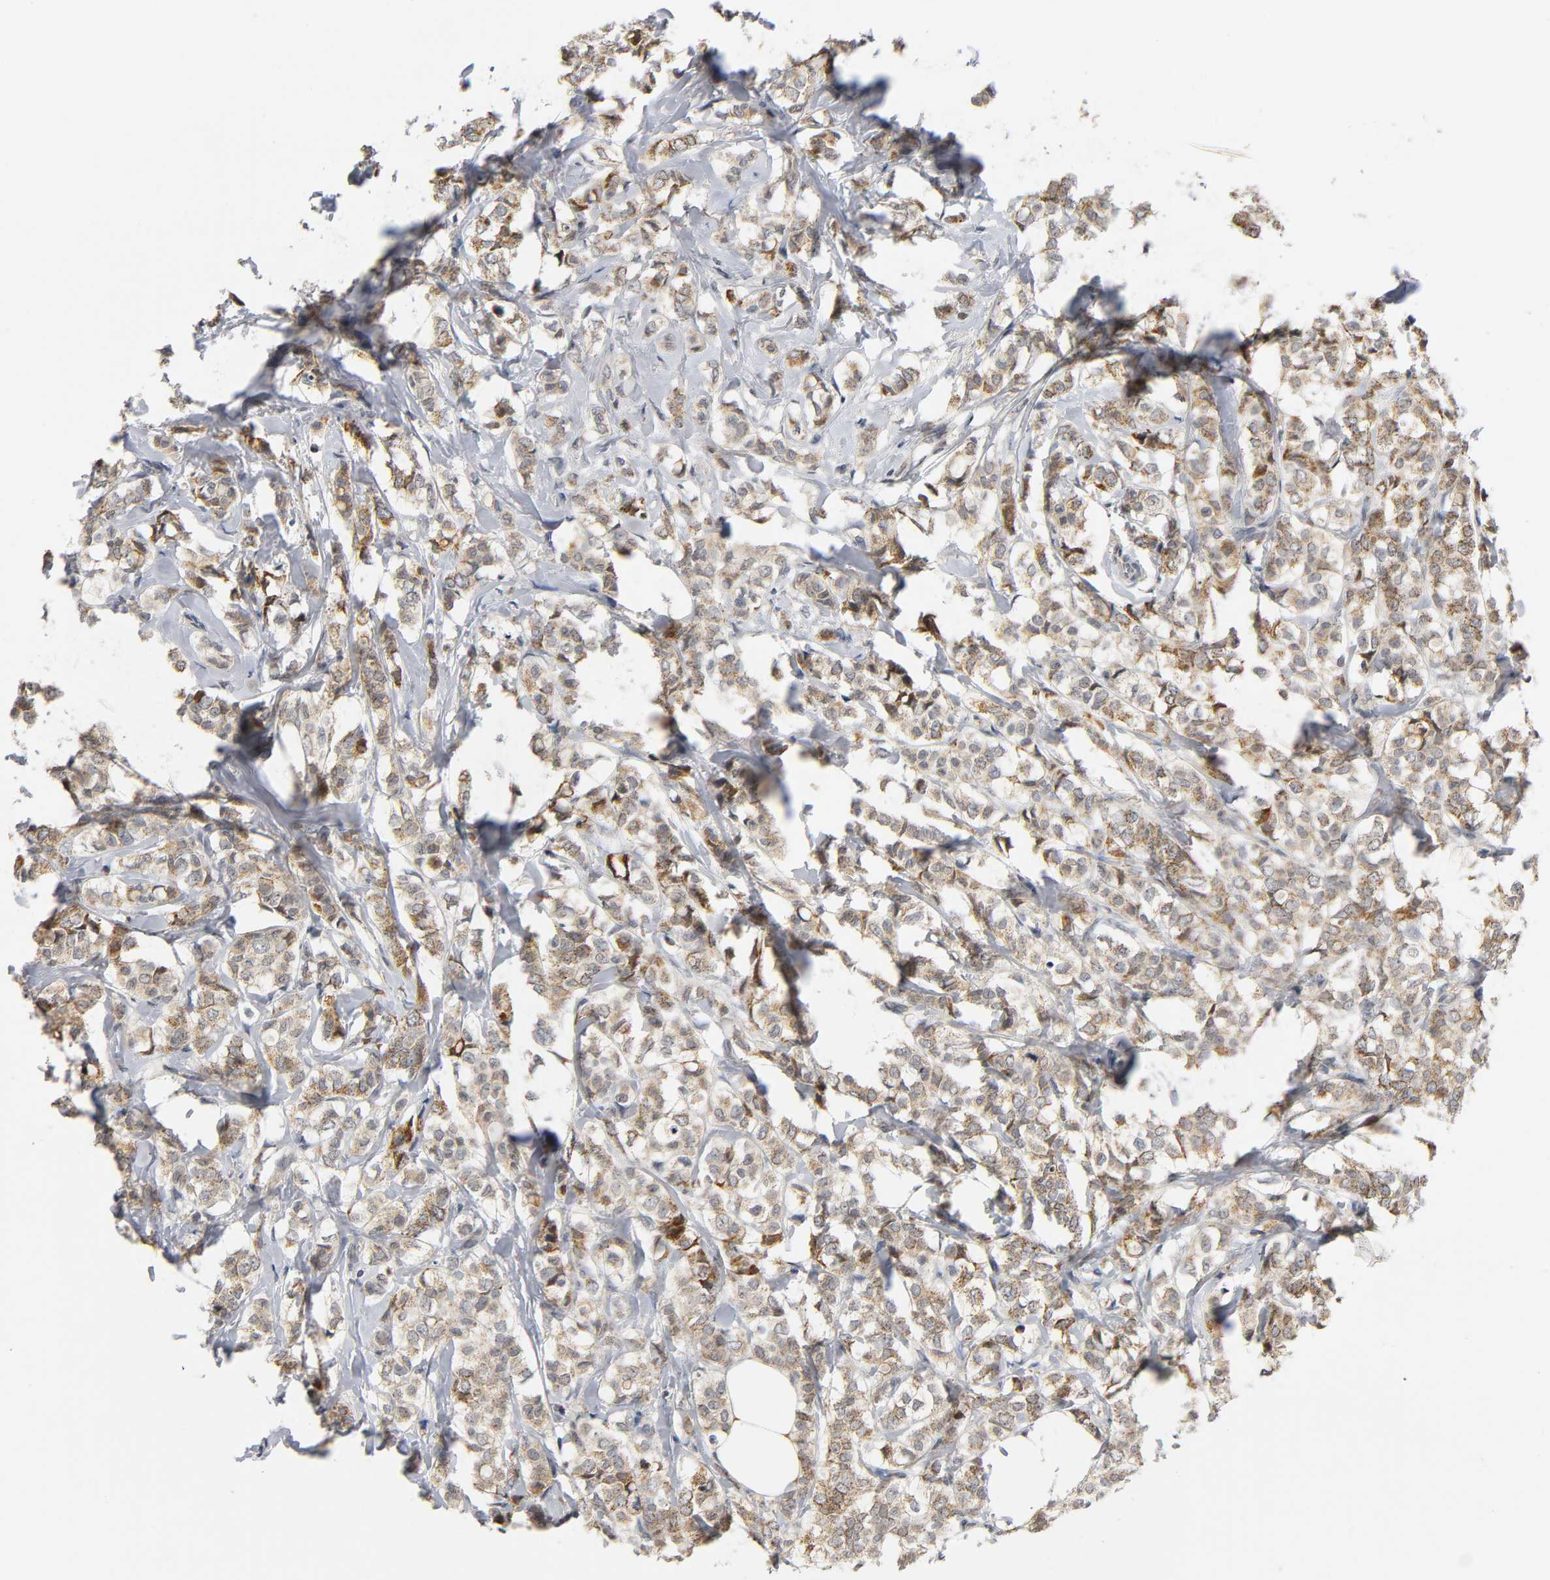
{"staining": {"intensity": "moderate", "quantity": ">75%", "location": "cytoplasmic/membranous"}, "tissue": "breast cancer", "cell_type": "Tumor cells", "image_type": "cancer", "snomed": [{"axis": "morphology", "description": "Lobular carcinoma"}, {"axis": "topography", "description": "Breast"}], "caption": "Protein analysis of breast cancer (lobular carcinoma) tissue reveals moderate cytoplasmic/membranous positivity in about >75% of tumor cells.", "gene": "NRP1", "patient": {"sex": "female", "age": 60}}